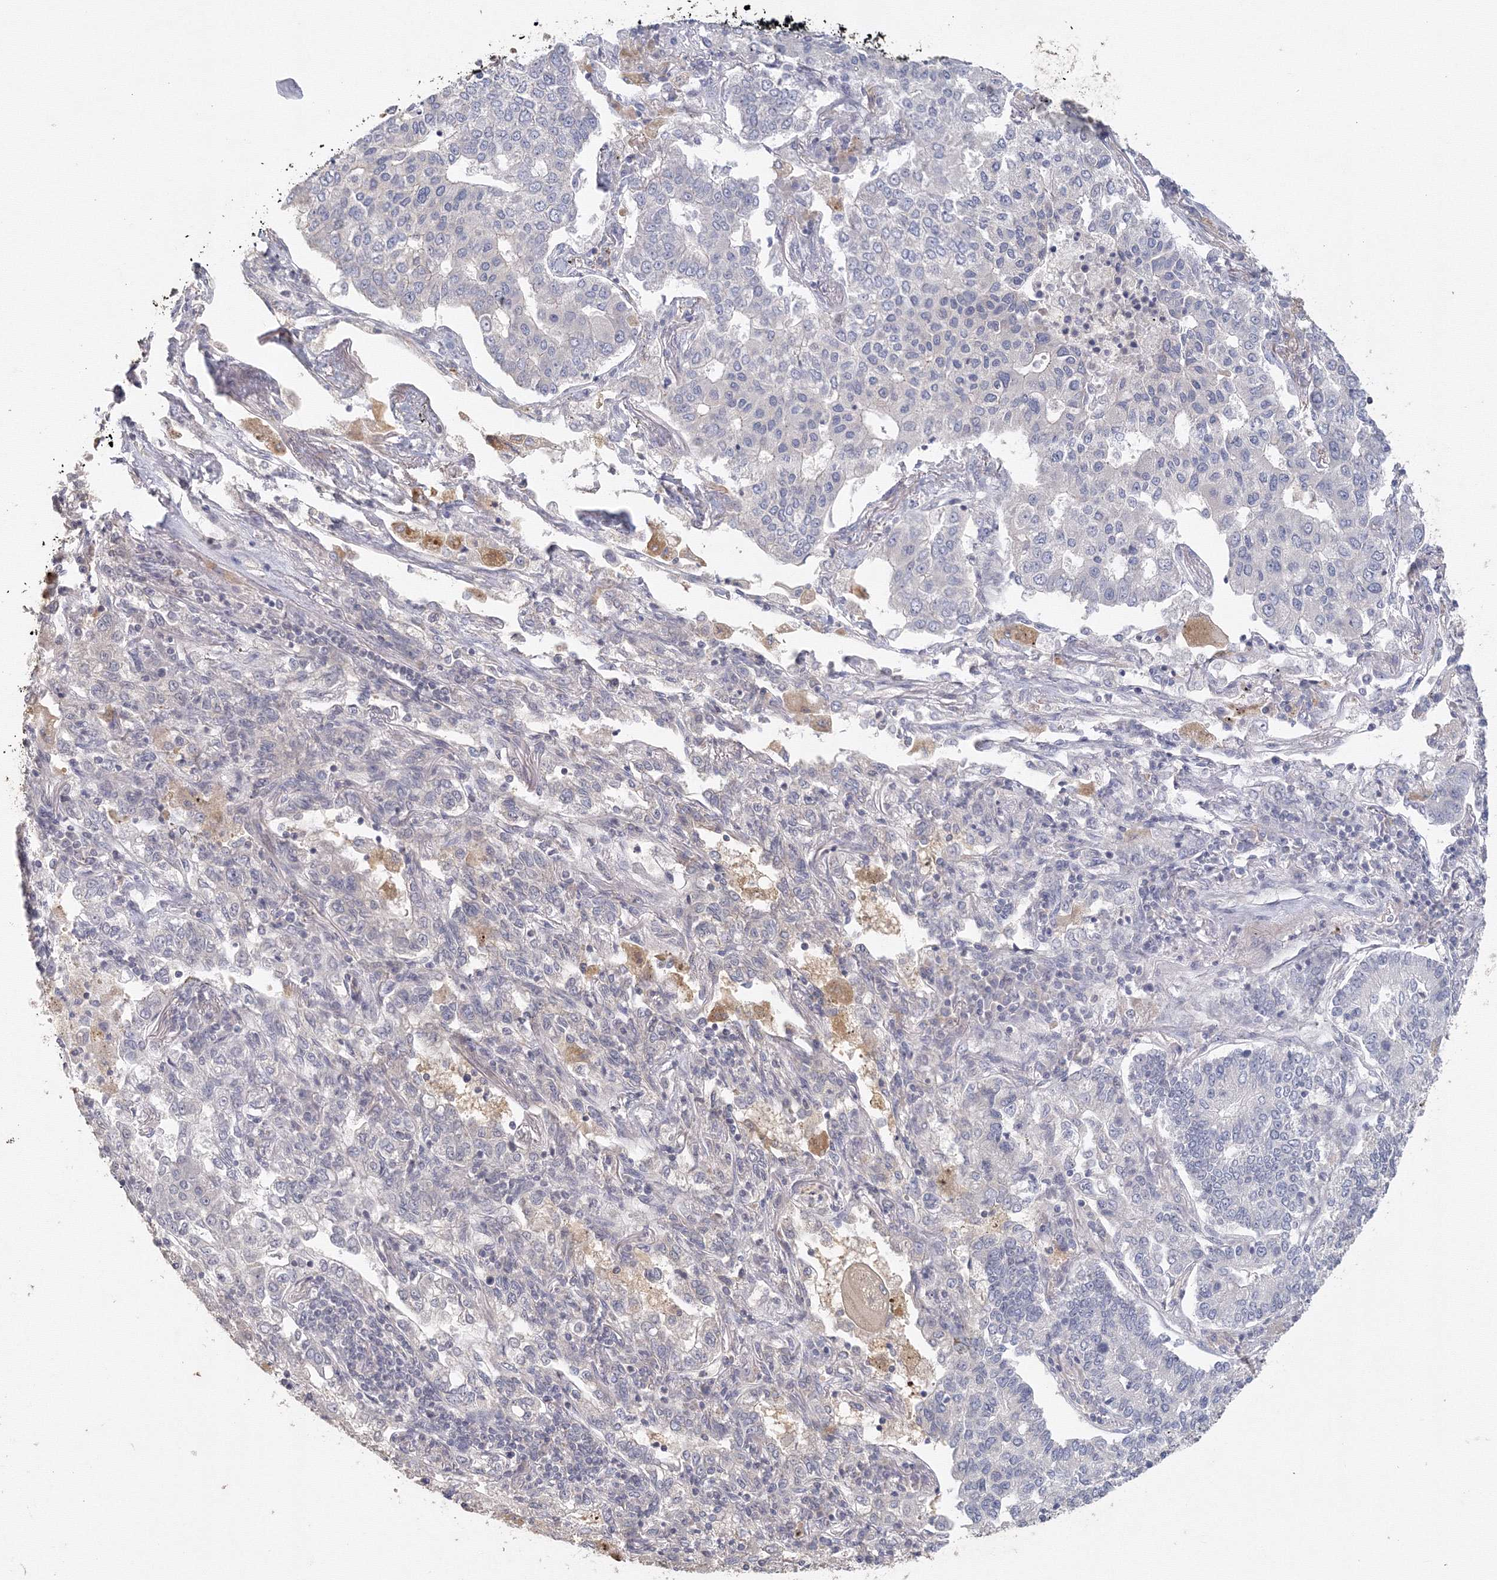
{"staining": {"intensity": "negative", "quantity": "none", "location": "none"}, "tissue": "lung cancer", "cell_type": "Tumor cells", "image_type": "cancer", "snomed": [{"axis": "morphology", "description": "Adenocarcinoma, NOS"}, {"axis": "topography", "description": "Lung"}], "caption": "Immunohistochemical staining of human lung cancer (adenocarcinoma) demonstrates no significant staining in tumor cells. Brightfield microscopy of immunohistochemistry (IHC) stained with DAB (brown) and hematoxylin (blue), captured at high magnification.", "gene": "TACC2", "patient": {"sex": "male", "age": 49}}